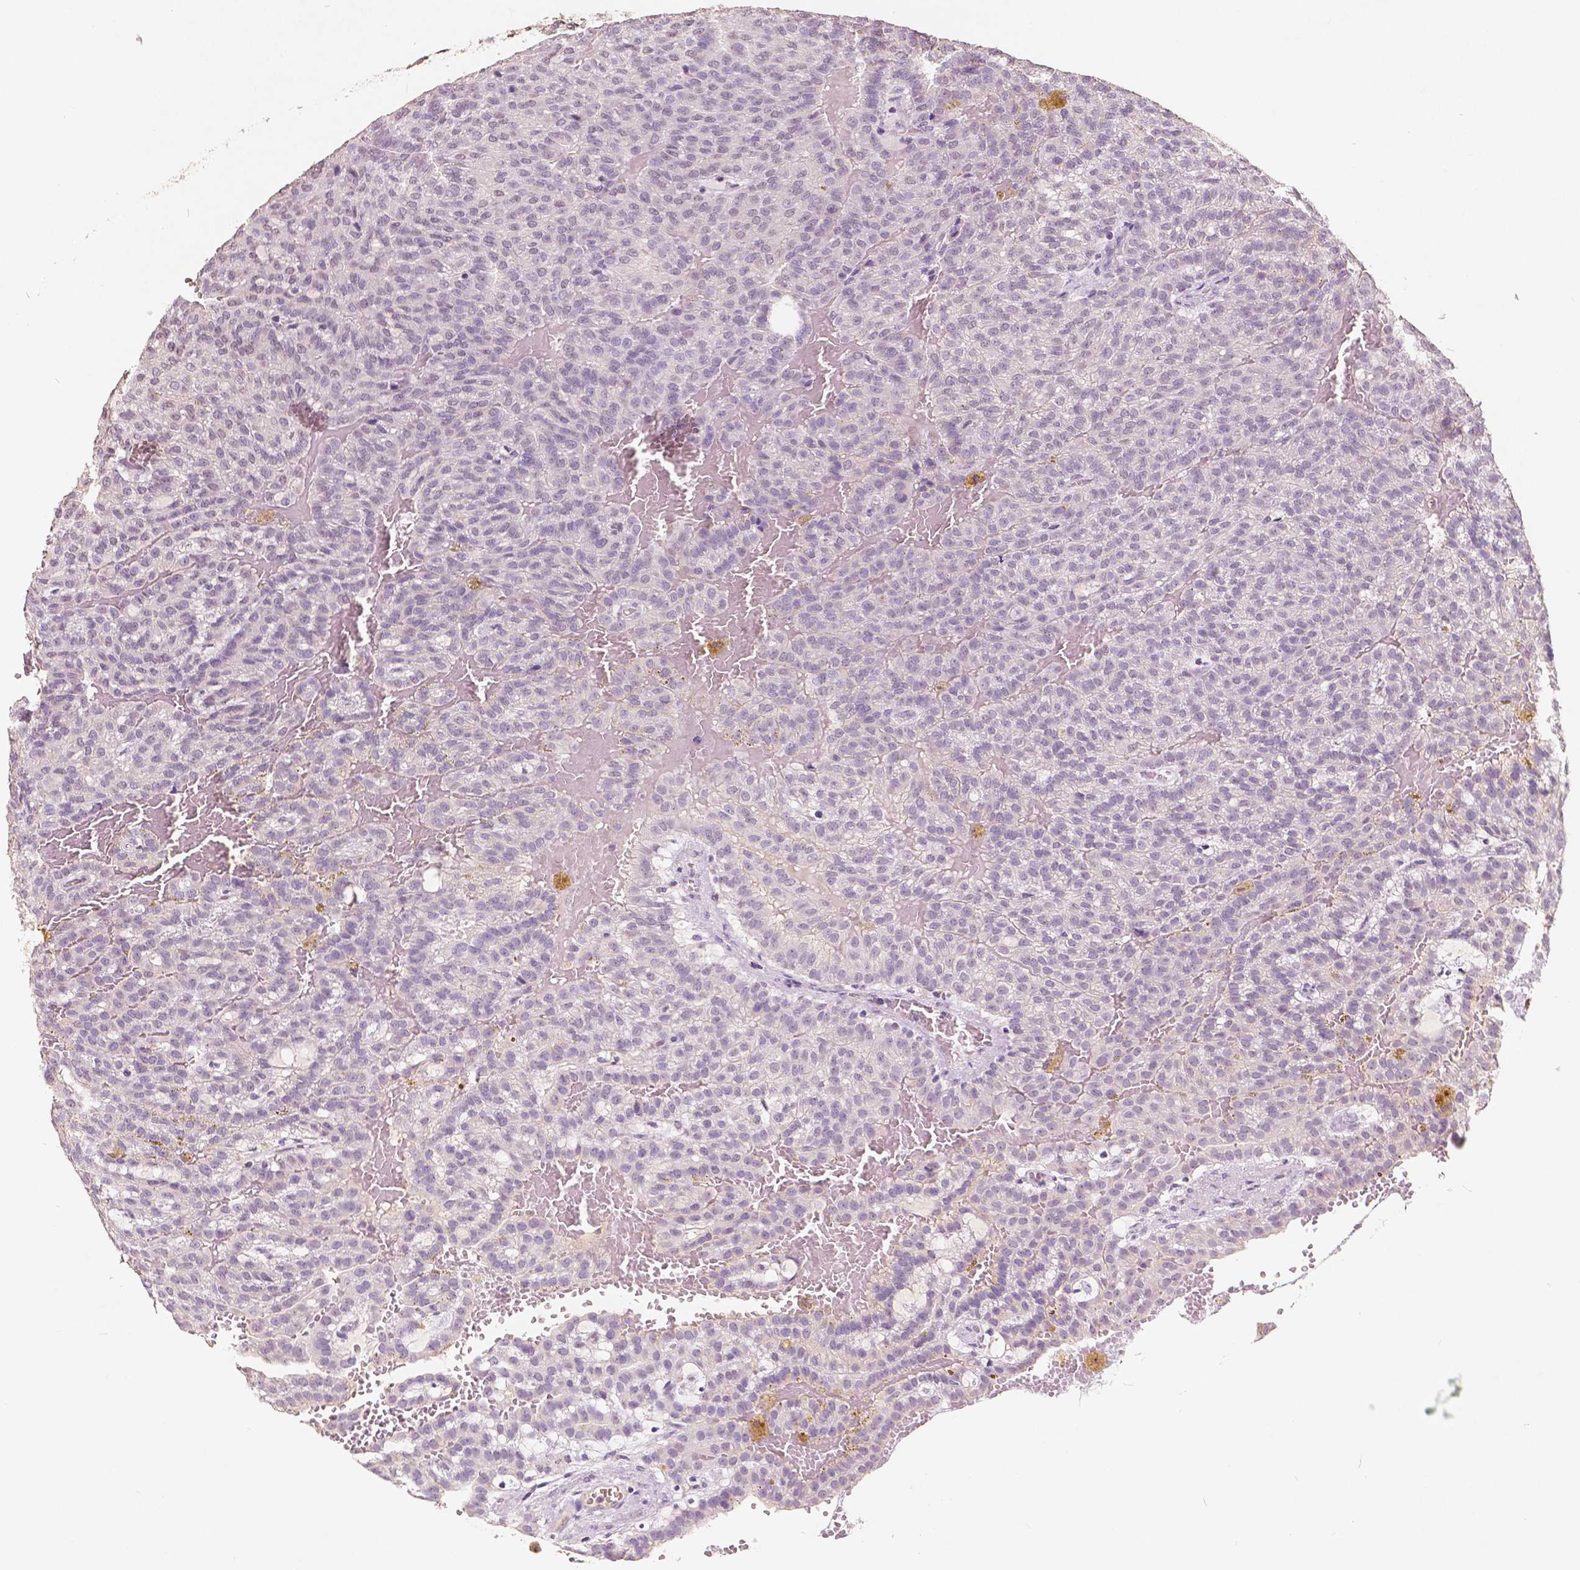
{"staining": {"intensity": "negative", "quantity": "none", "location": "none"}, "tissue": "renal cancer", "cell_type": "Tumor cells", "image_type": "cancer", "snomed": [{"axis": "morphology", "description": "Adenocarcinoma, NOS"}, {"axis": "topography", "description": "Kidney"}], "caption": "Histopathology image shows no protein positivity in tumor cells of adenocarcinoma (renal) tissue.", "gene": "SOX15", "patient": {"sex": "male", "age": 63}}